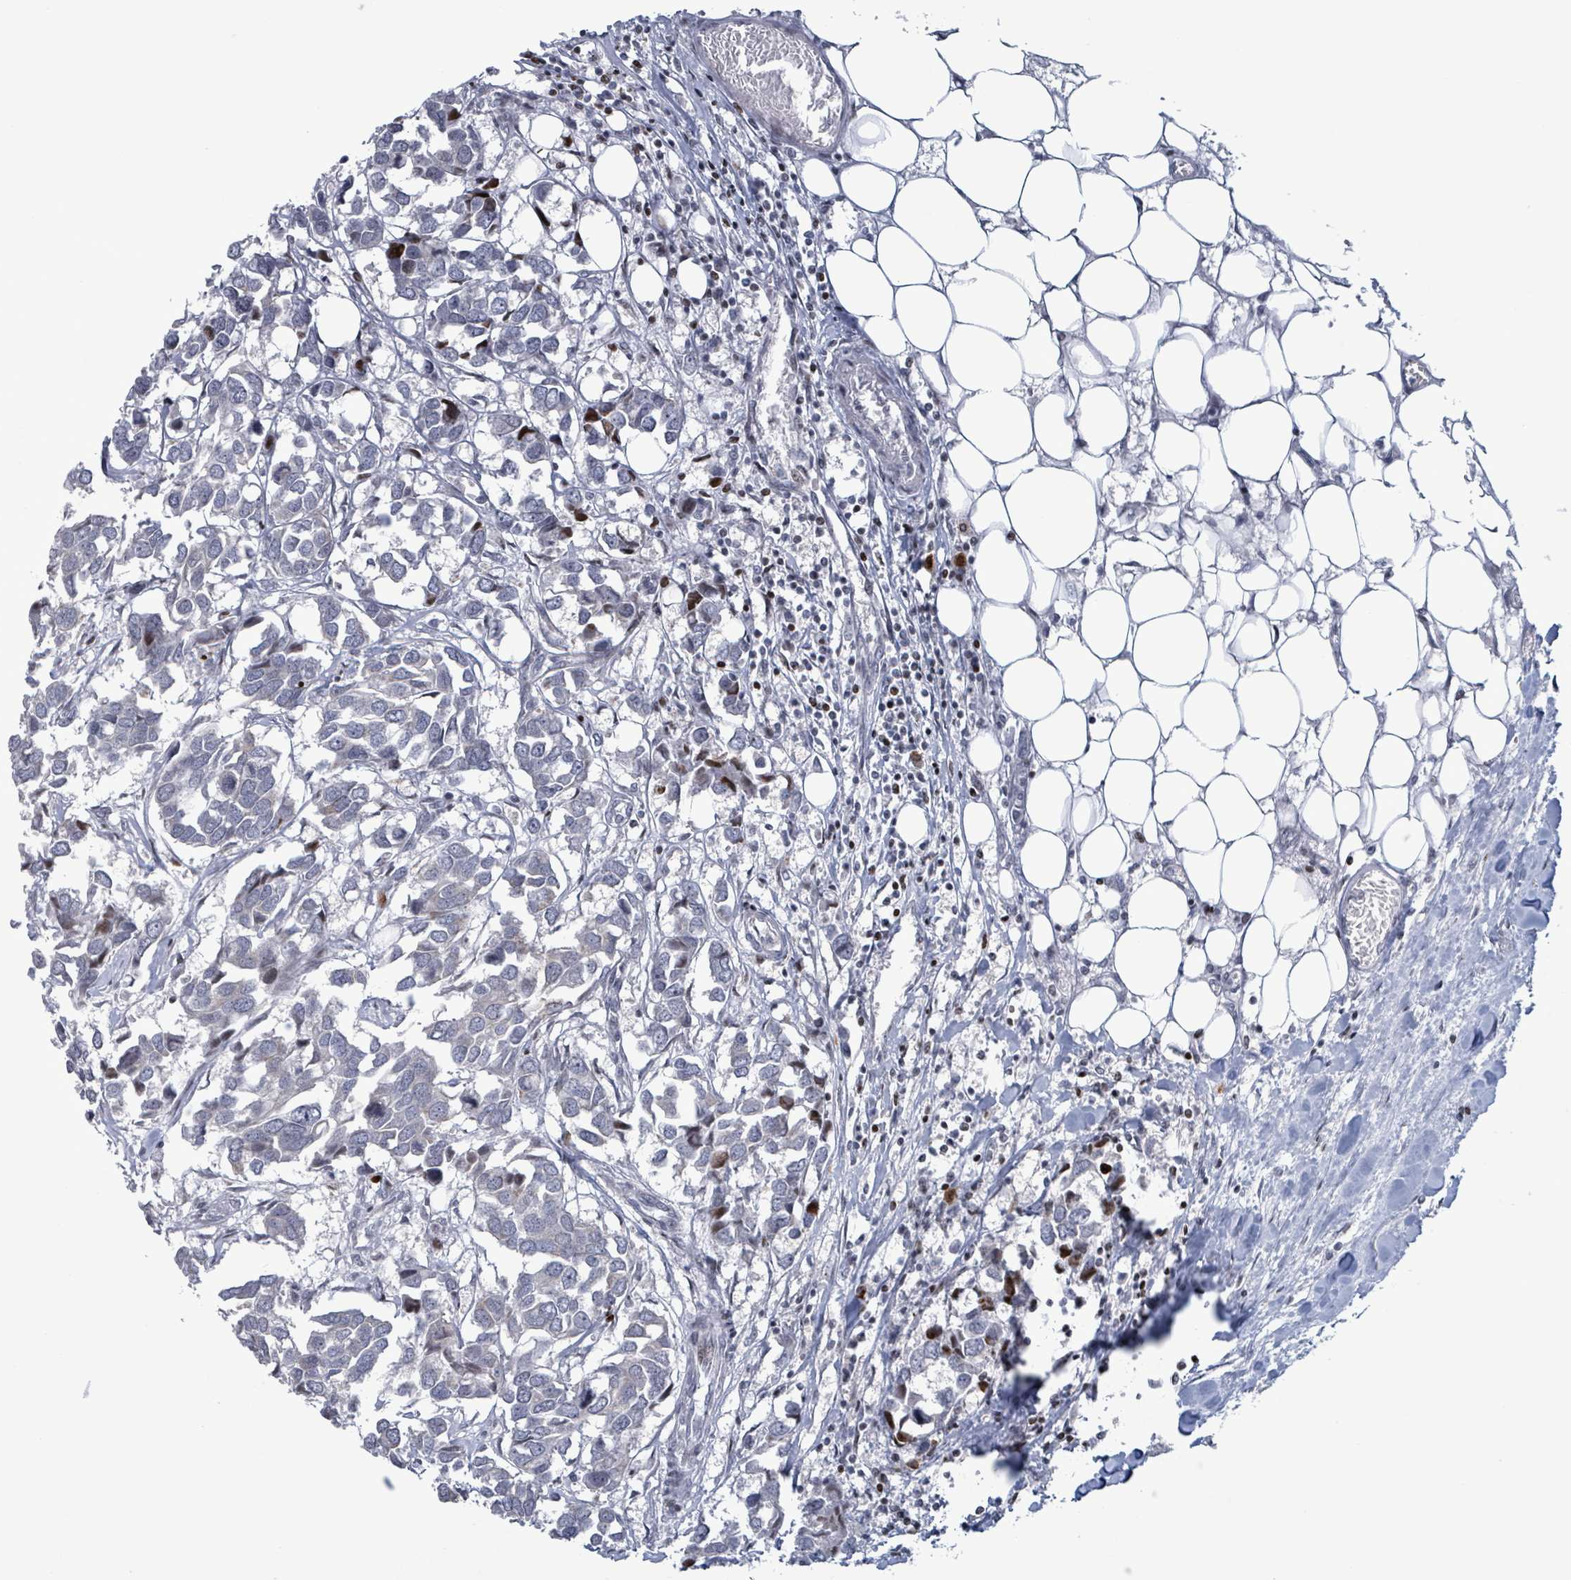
{"staining": {"intensity": "moderate", "quantity": "<25%", "location": "nuclear"}, "tissue": "breast cancer", "cell_type": "Tumor cells", "image_type": "cancer", "snomed": [{"axis": "morphology", "description": "Duct carcinoma"}, {"axis": "topography", "description": "Breast"}], "caption": "Moderate nuclear staining for a protein is present in about <25% of tumor cells of breast cancer using immunohistochemistry (IHC).", "gene": "FNDC4", "patient": {"sex": "female", "age": 83}}